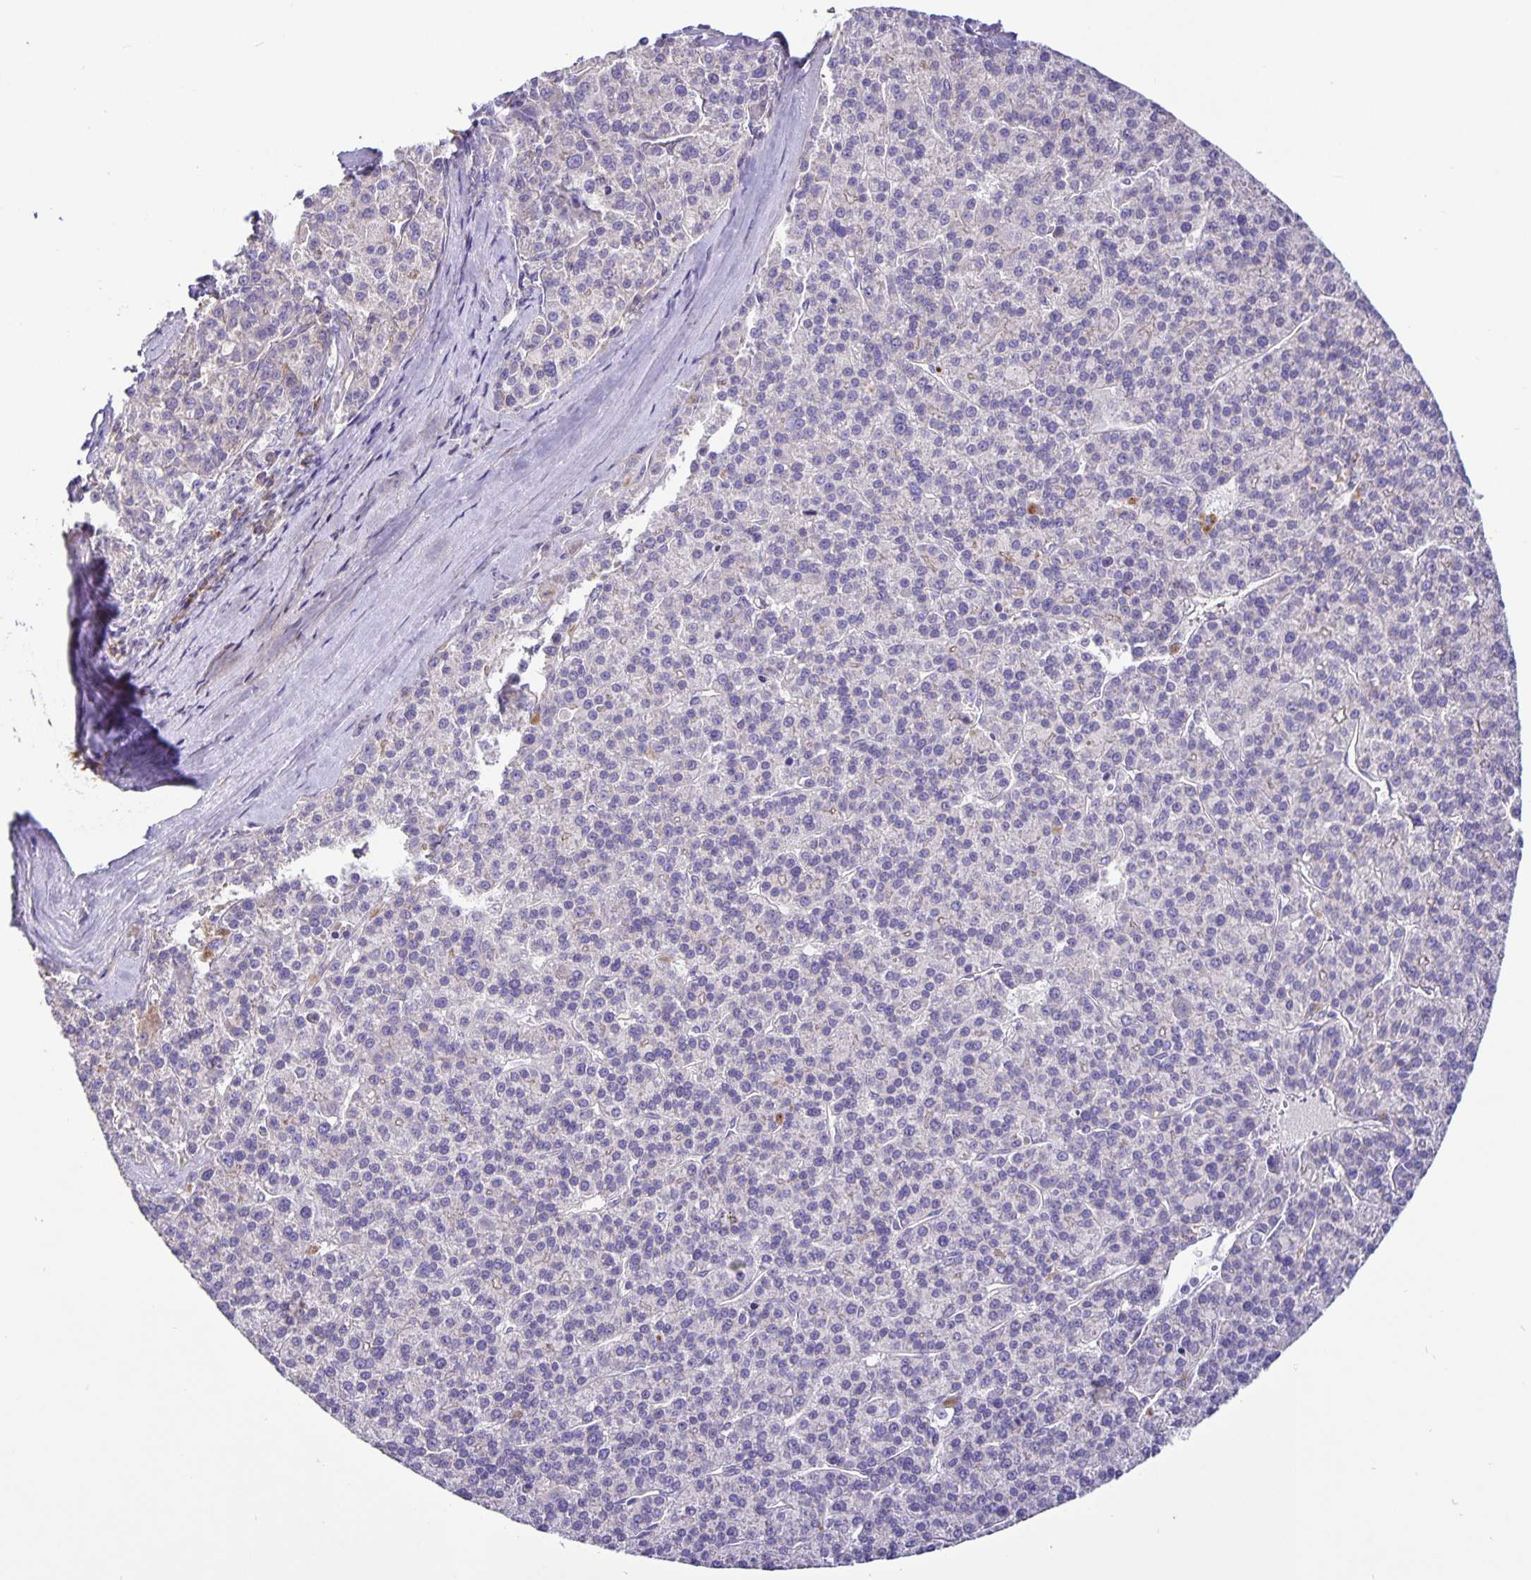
{"staining": {"intensity": "negative", "quantity": "none", "location": "none"}, "tissue": "liver cancer", "cell_type": "Tumor cells", "image_type": "cancer", "snomed": [{"axis": "morphology", "description": "Carcinoma, Hepatocellular, NOS"}, {"axis": "topography", "description": "Liver"}], "caption": "The micrograph reveals no significant staining in tumor cells of liver hepatocellular carcinoma.", "gene": "EML6", "patient": {"sex": "female", "age": 58}}